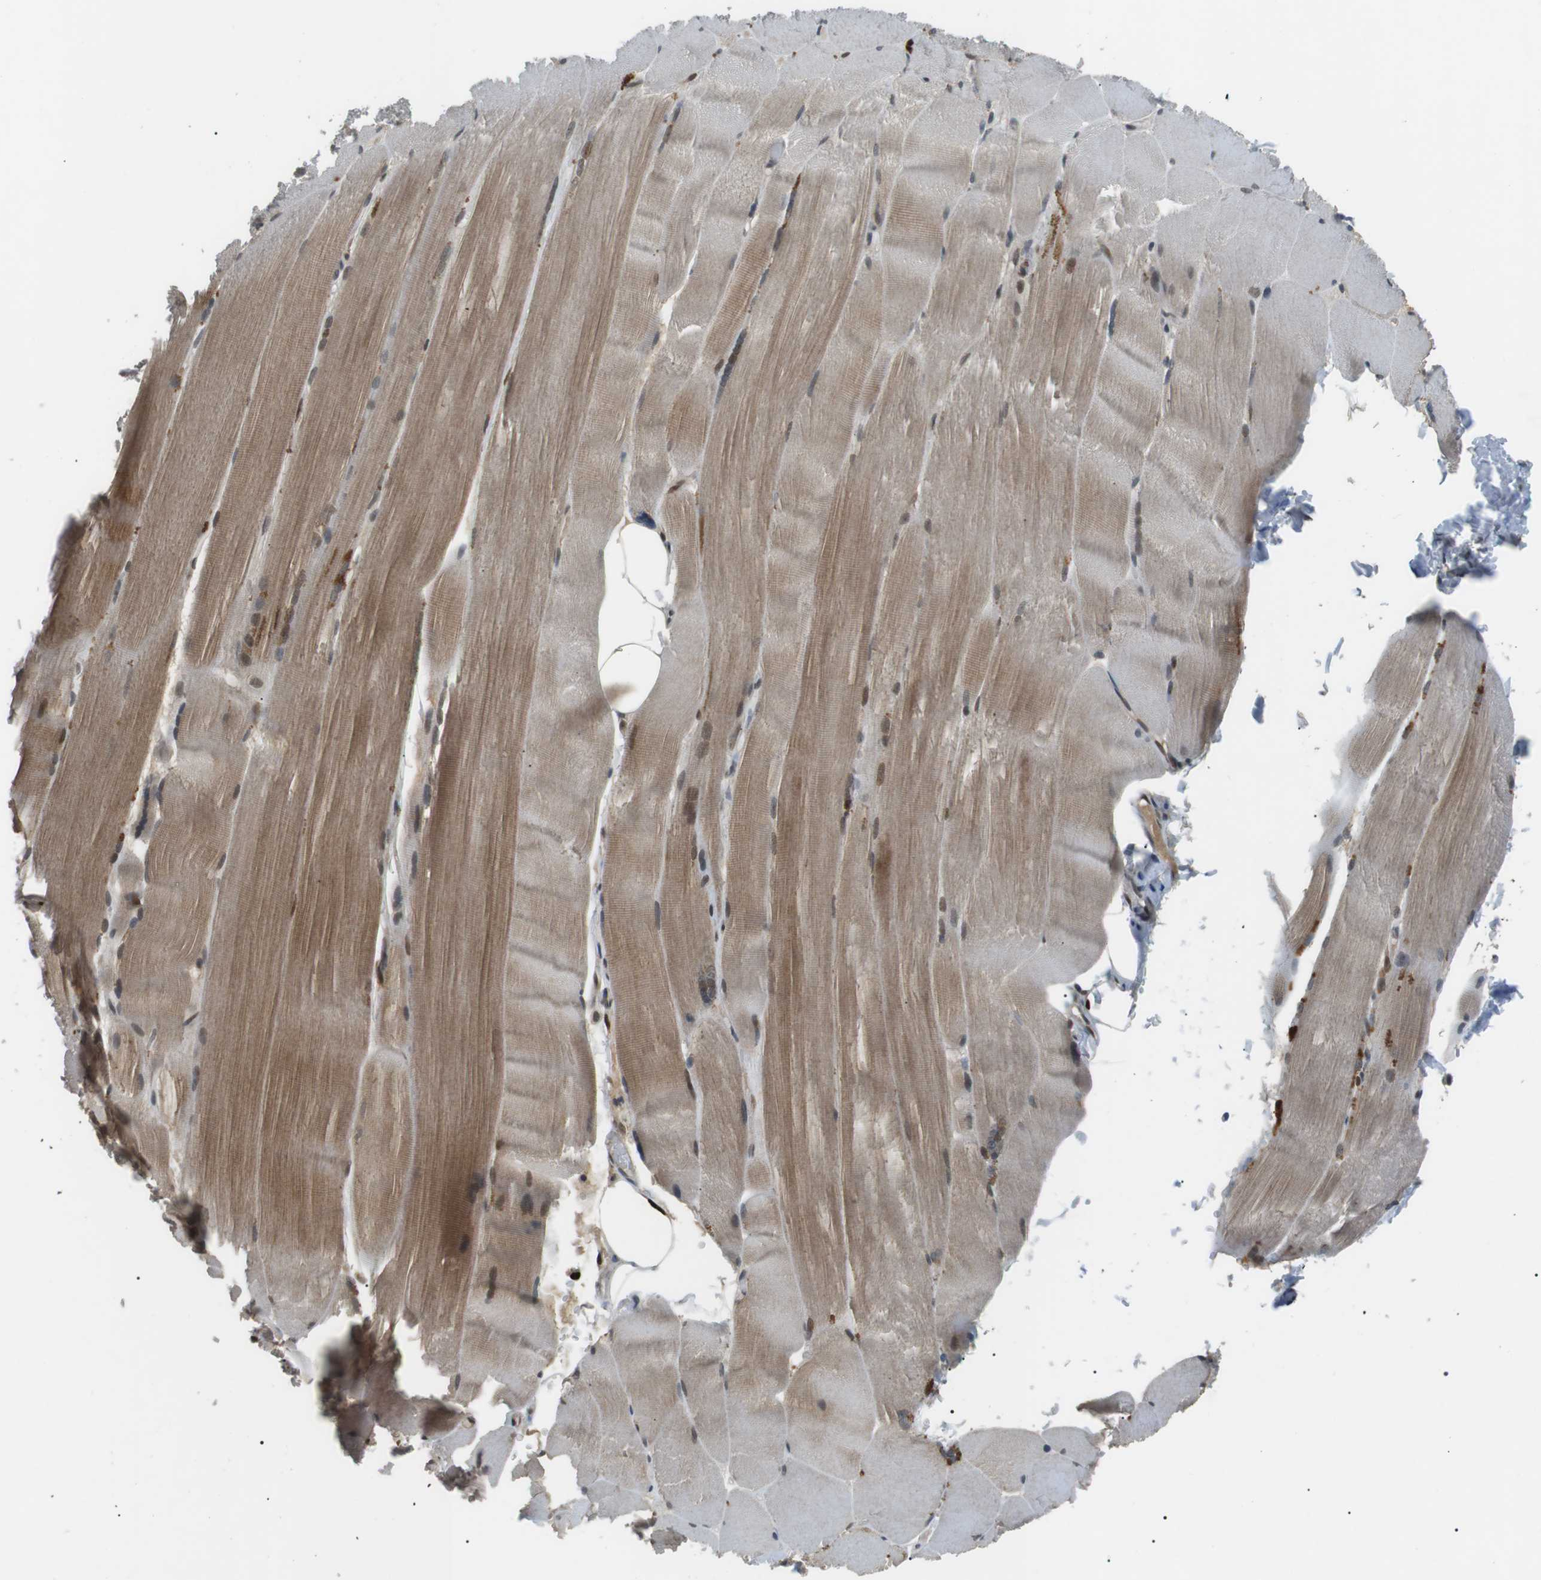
{"staining": {"intensity": "moderate", "quantity": ">75%", "location": "cytoplasmic/membranous,nuclear"}, "tissue": "skeletal muscle", "cell_type": "Myocytes", "image_type": "normal", "snomed": [{"axis": "morphology", "description": "Normal tissue, NOS"}, {"axis": "topography", "description": "Skin"}, {"axis": "topography", "description": "Skeletal muscle"}], "caption": "IHC photomicrograph of benign skeletal muscle: human skeletal muscle stained using immunohistochemistry (IHC) shows medium levels of moderate protein expression localized specifically in the cytoplasmic/membranous,nuclear of myocytes, appearing as a cytoplasmic/membranous,nuclear brown color.", "gene": "ORAI3", "patient": {"sex": "male", "age": 83}}